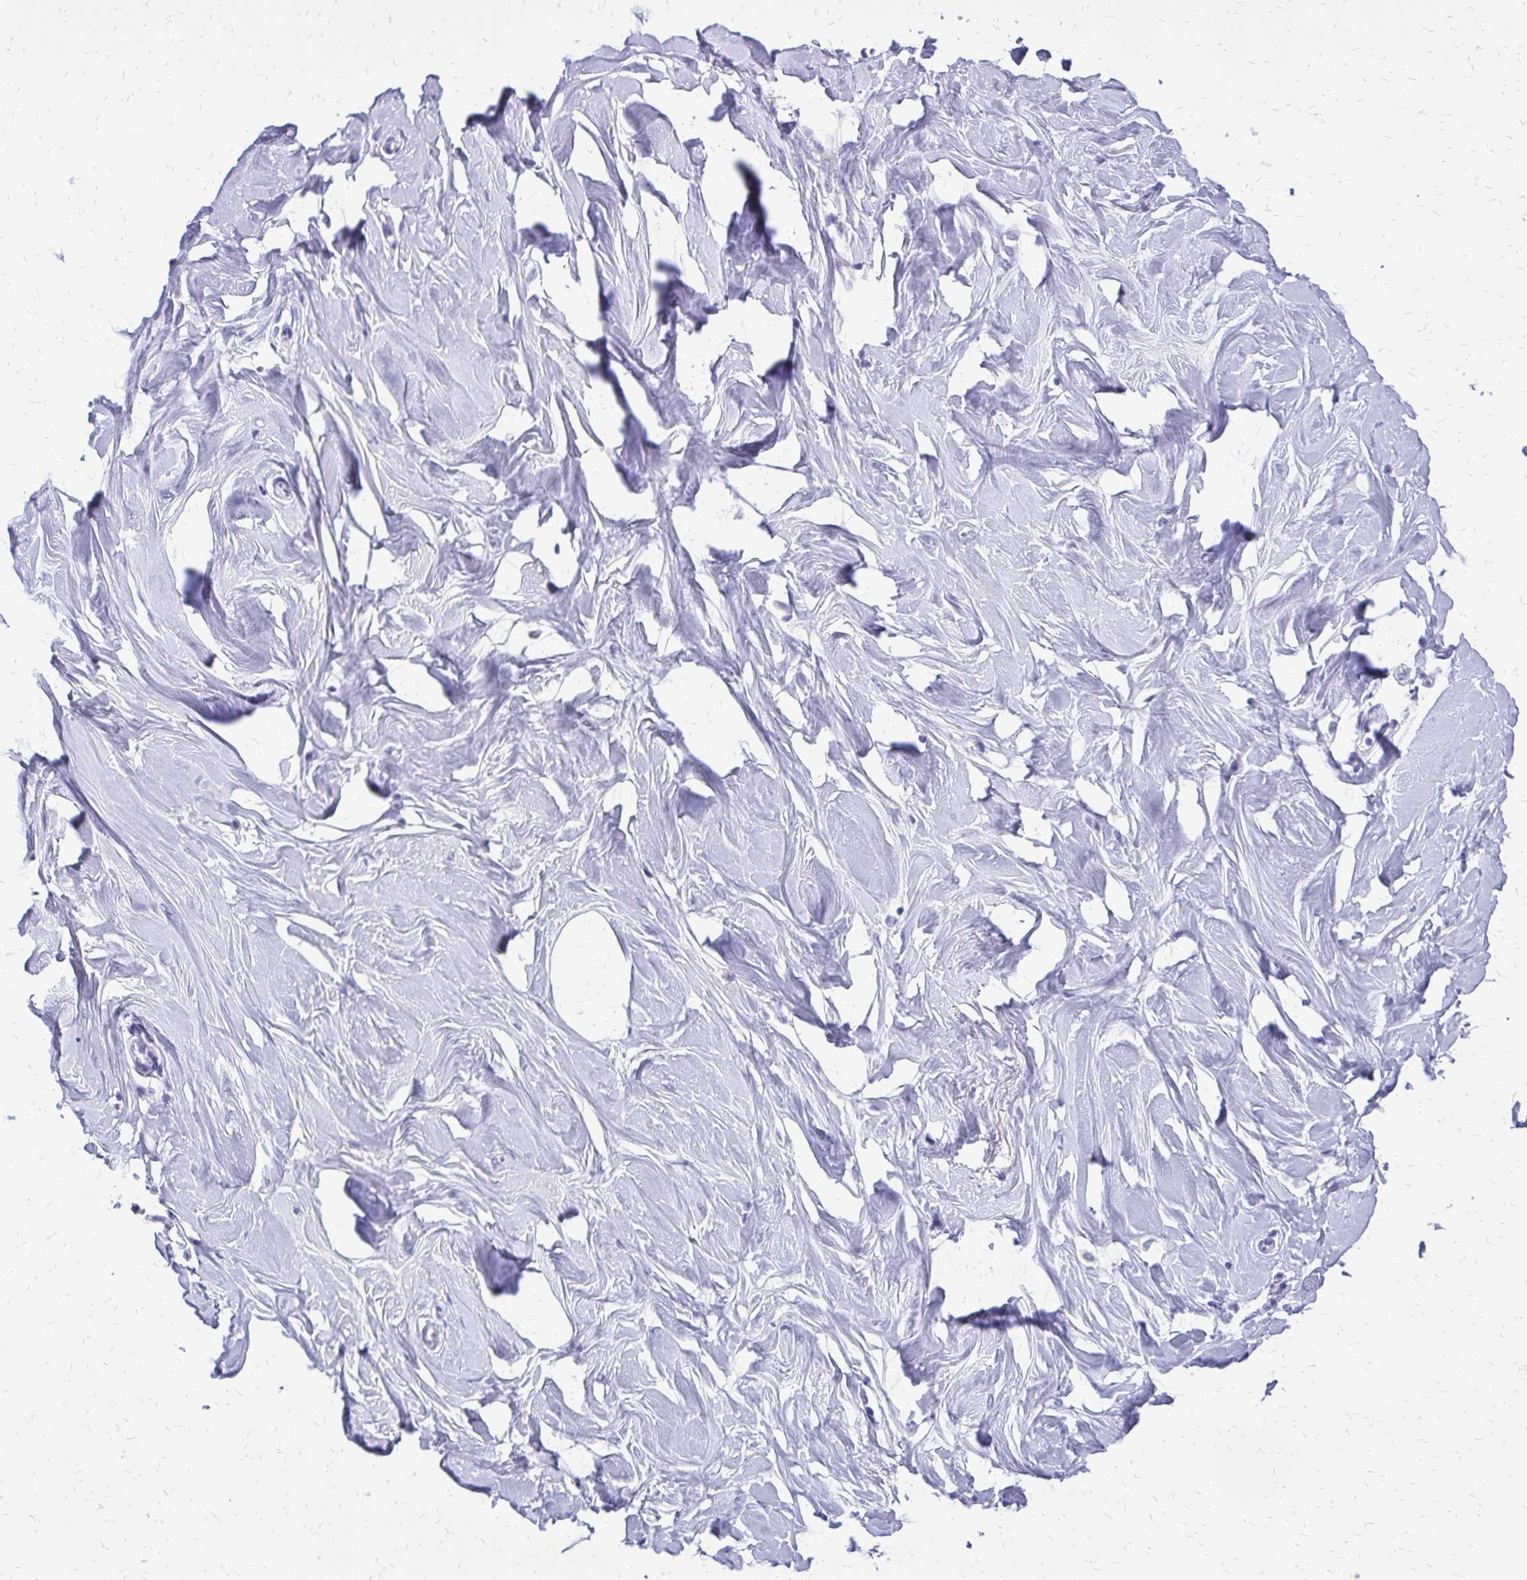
{"staining": {"intensity": "negative", "quantity": "none", "location": "none"}, "tissue": "breast", "cell_type": "Adipocytes", "image_type": "normal", "snomed": [{"axis": "morphology", "description": "Normal tissue, NOS"}, {"axis": "topography", "description": "Breast"}], "caption": "This is an IHC micrograph of benign breast. There is no positivity in adipocytes.", "gene": "SLC32A1", "patient": {"sex": "female", "age": 27}}